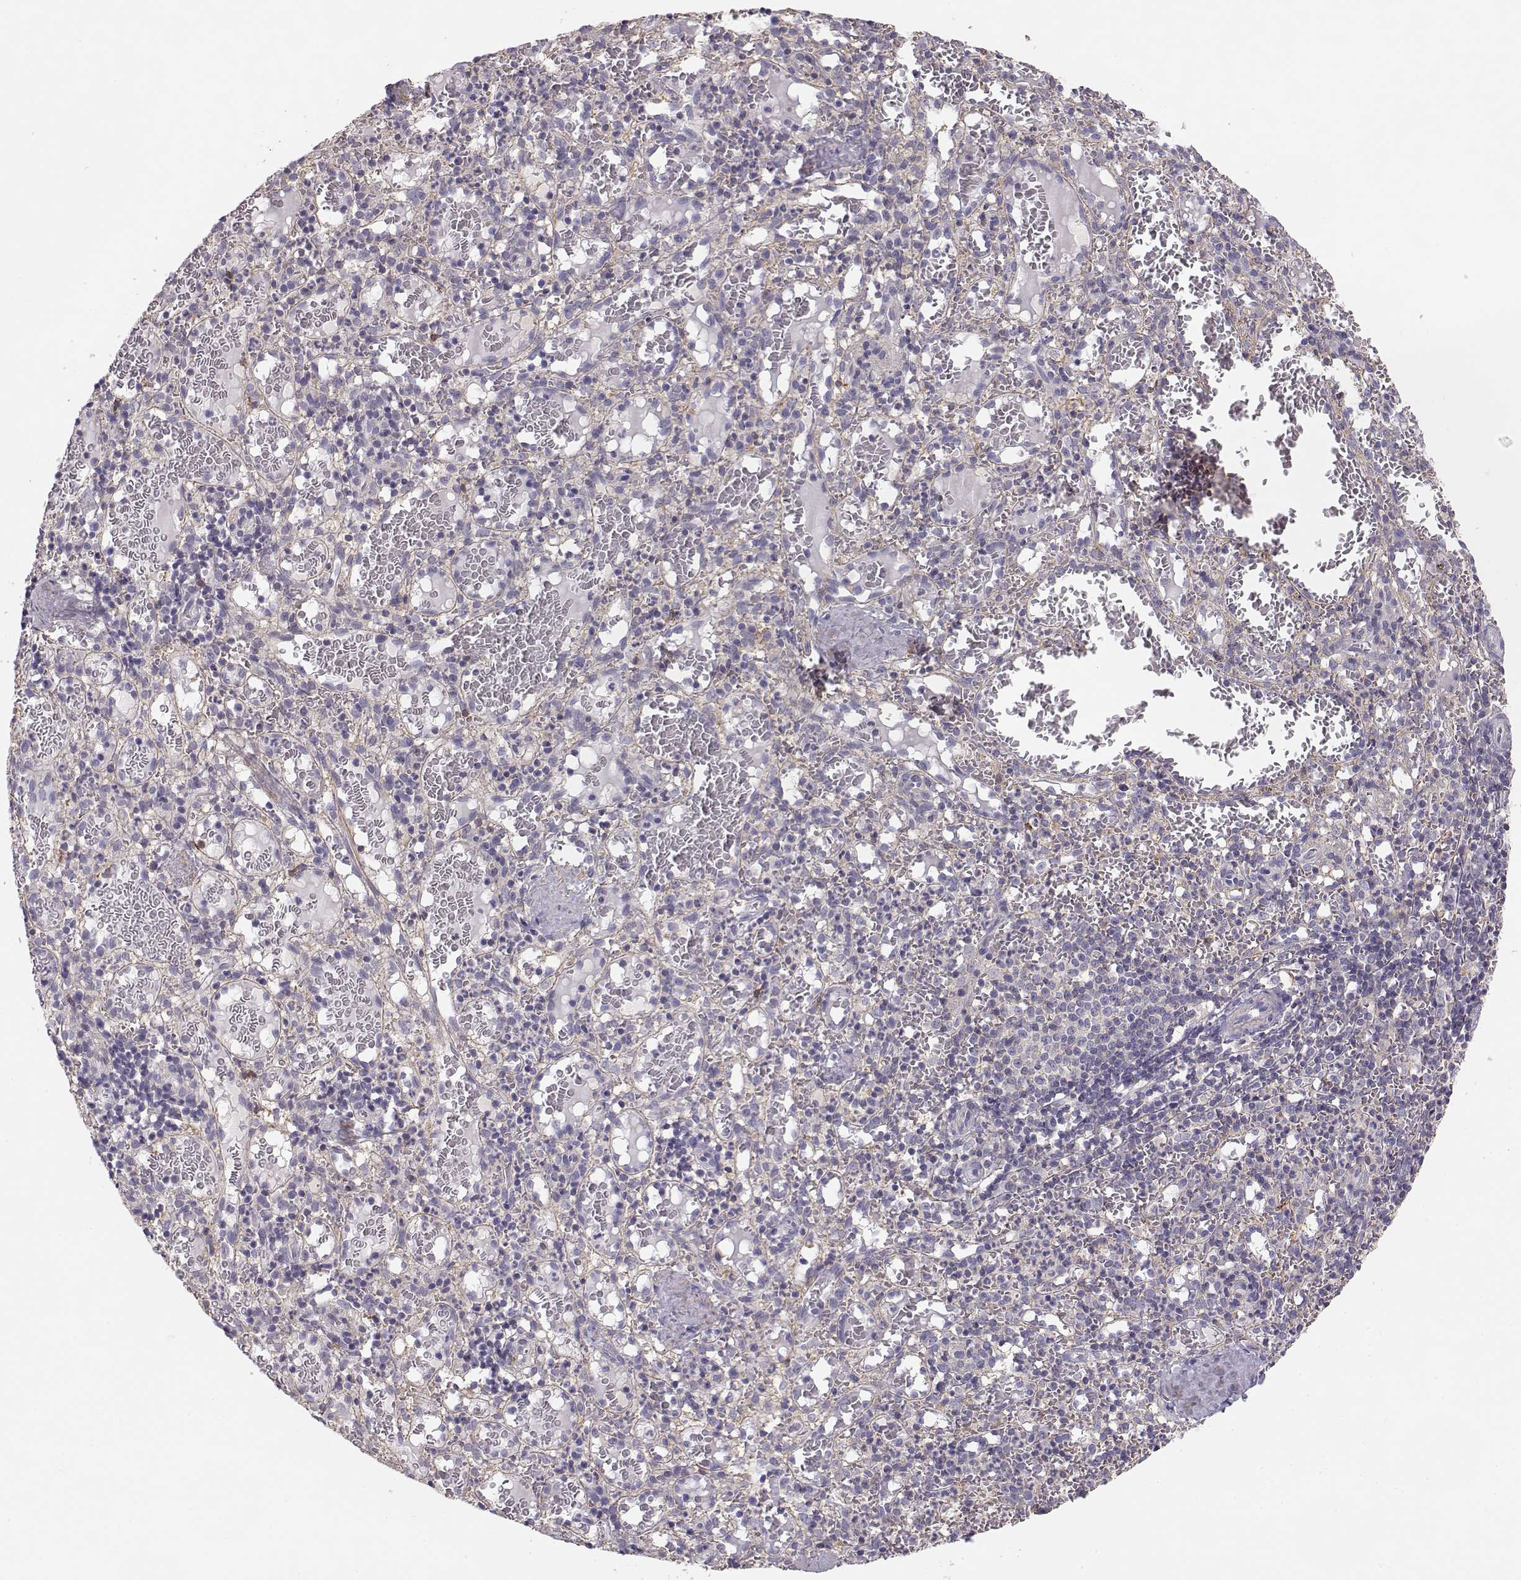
{"staining": {"intensity": "weak", "quantity": "<25%", "location": "cytoplasmic/membranous"}, "tissue": "spleen", "cell_type": "Cells in red pulp", "image_type": "normal", "snomed": [{"axis": "morphology", "description": "Normal tissue, NOS"}, {"axis": "topography", "description": "Spleen"}], "caption": "Human spleen stained for a protein using IHC exhibits no positivity in cells in red pulp.", "gene": "DAPL1", "patient": {"sex": "male", "age": 11}}